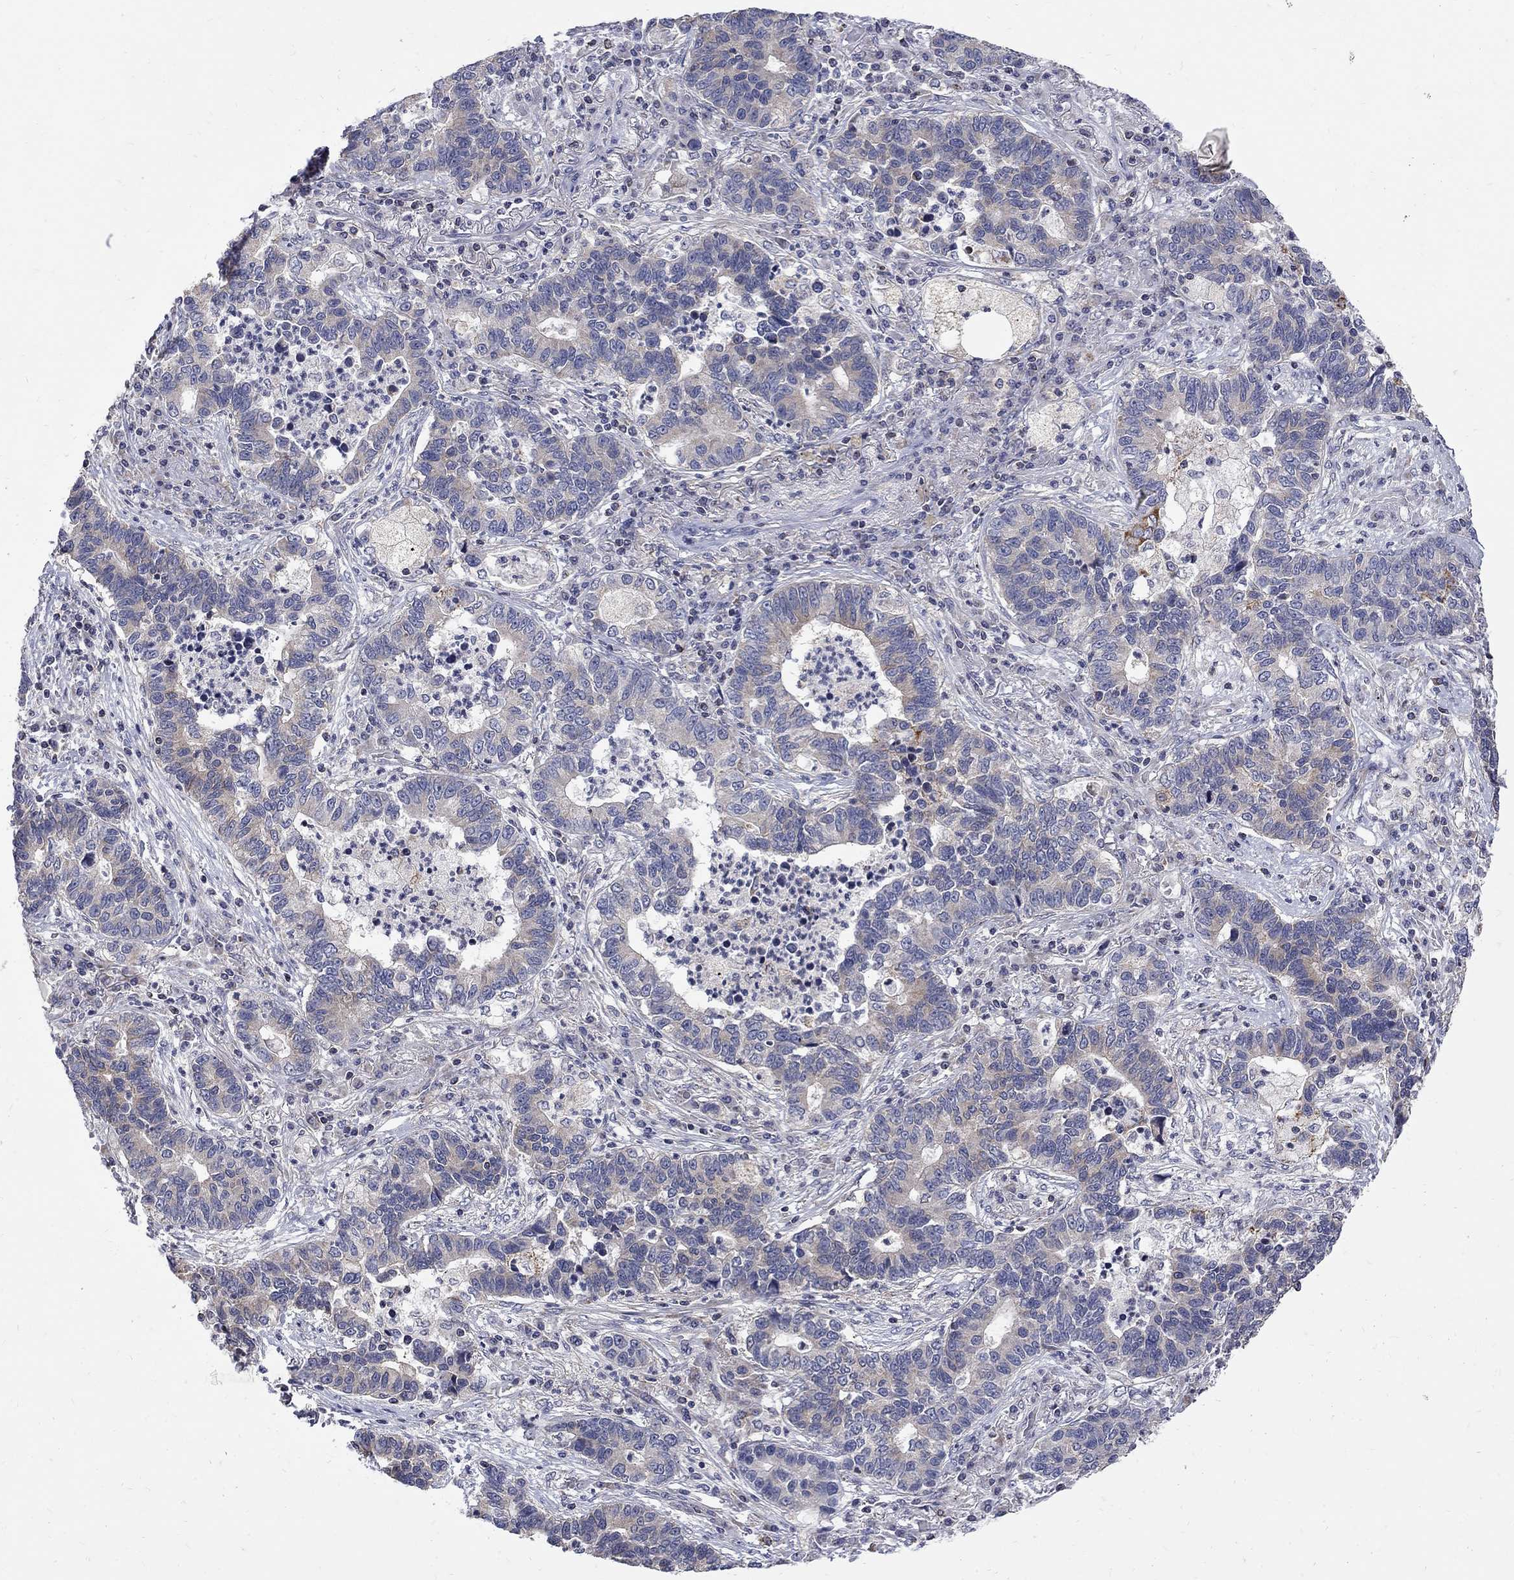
{"staining": {"intensity": "negative", "quantity": "none", "location": "none"}, "tissue": "lung cancer", "cell_type": "Tumor cells", "image_type": "cancer", "snomed": [{"axis": "morphology", "description": "Adenocarcinoma, NOS"}, {"axis": "topography", "description": "Lung"}], "caption": "An IHC image of lung cancer is shown. There is no staining in tumor cells of lung cancer.", "gene": "SH2B1", "patient": {"sex": "female", "age": 57}}